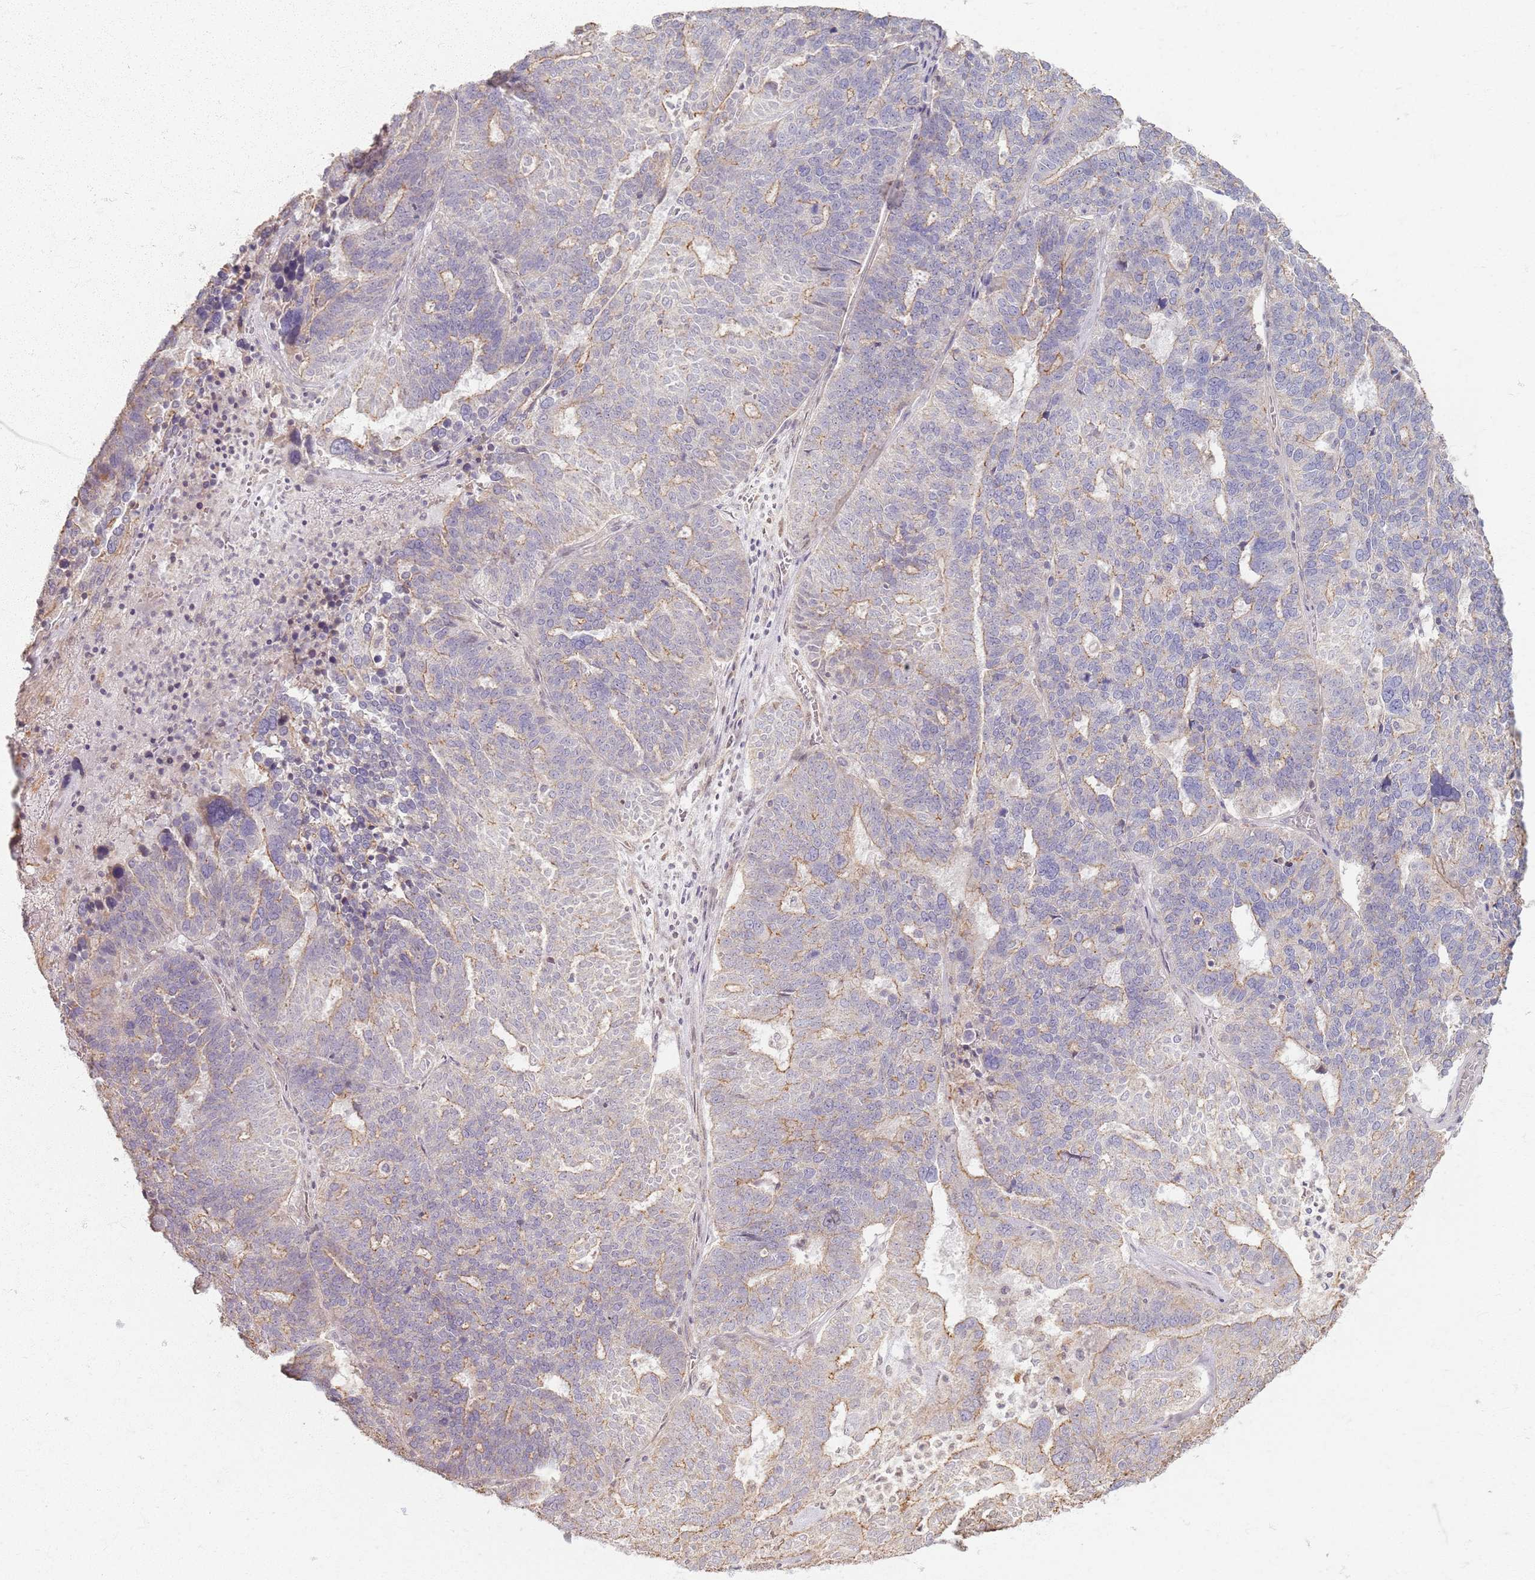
{"staining": {"intensity": "weak", "quantity": "<25%", "location": "cytoplasmic/membranous"}, "tissue": "ovarian cancer", "cell_type": "Tumor cells", "image_type": "cancer", "snomed": [{"axis": "morphology", "description": "Cystadenocarcinoma, serous, NOS"}, {"axis": "topography", "description": "Ovary"}], "caption": "Immunohistochemistry image of ovarian cancer stained for a protein (brown), which reveals no positivity in tumor cells.", "gene": "KCNA5", "patient": {"sex": "female", "age": 59}}